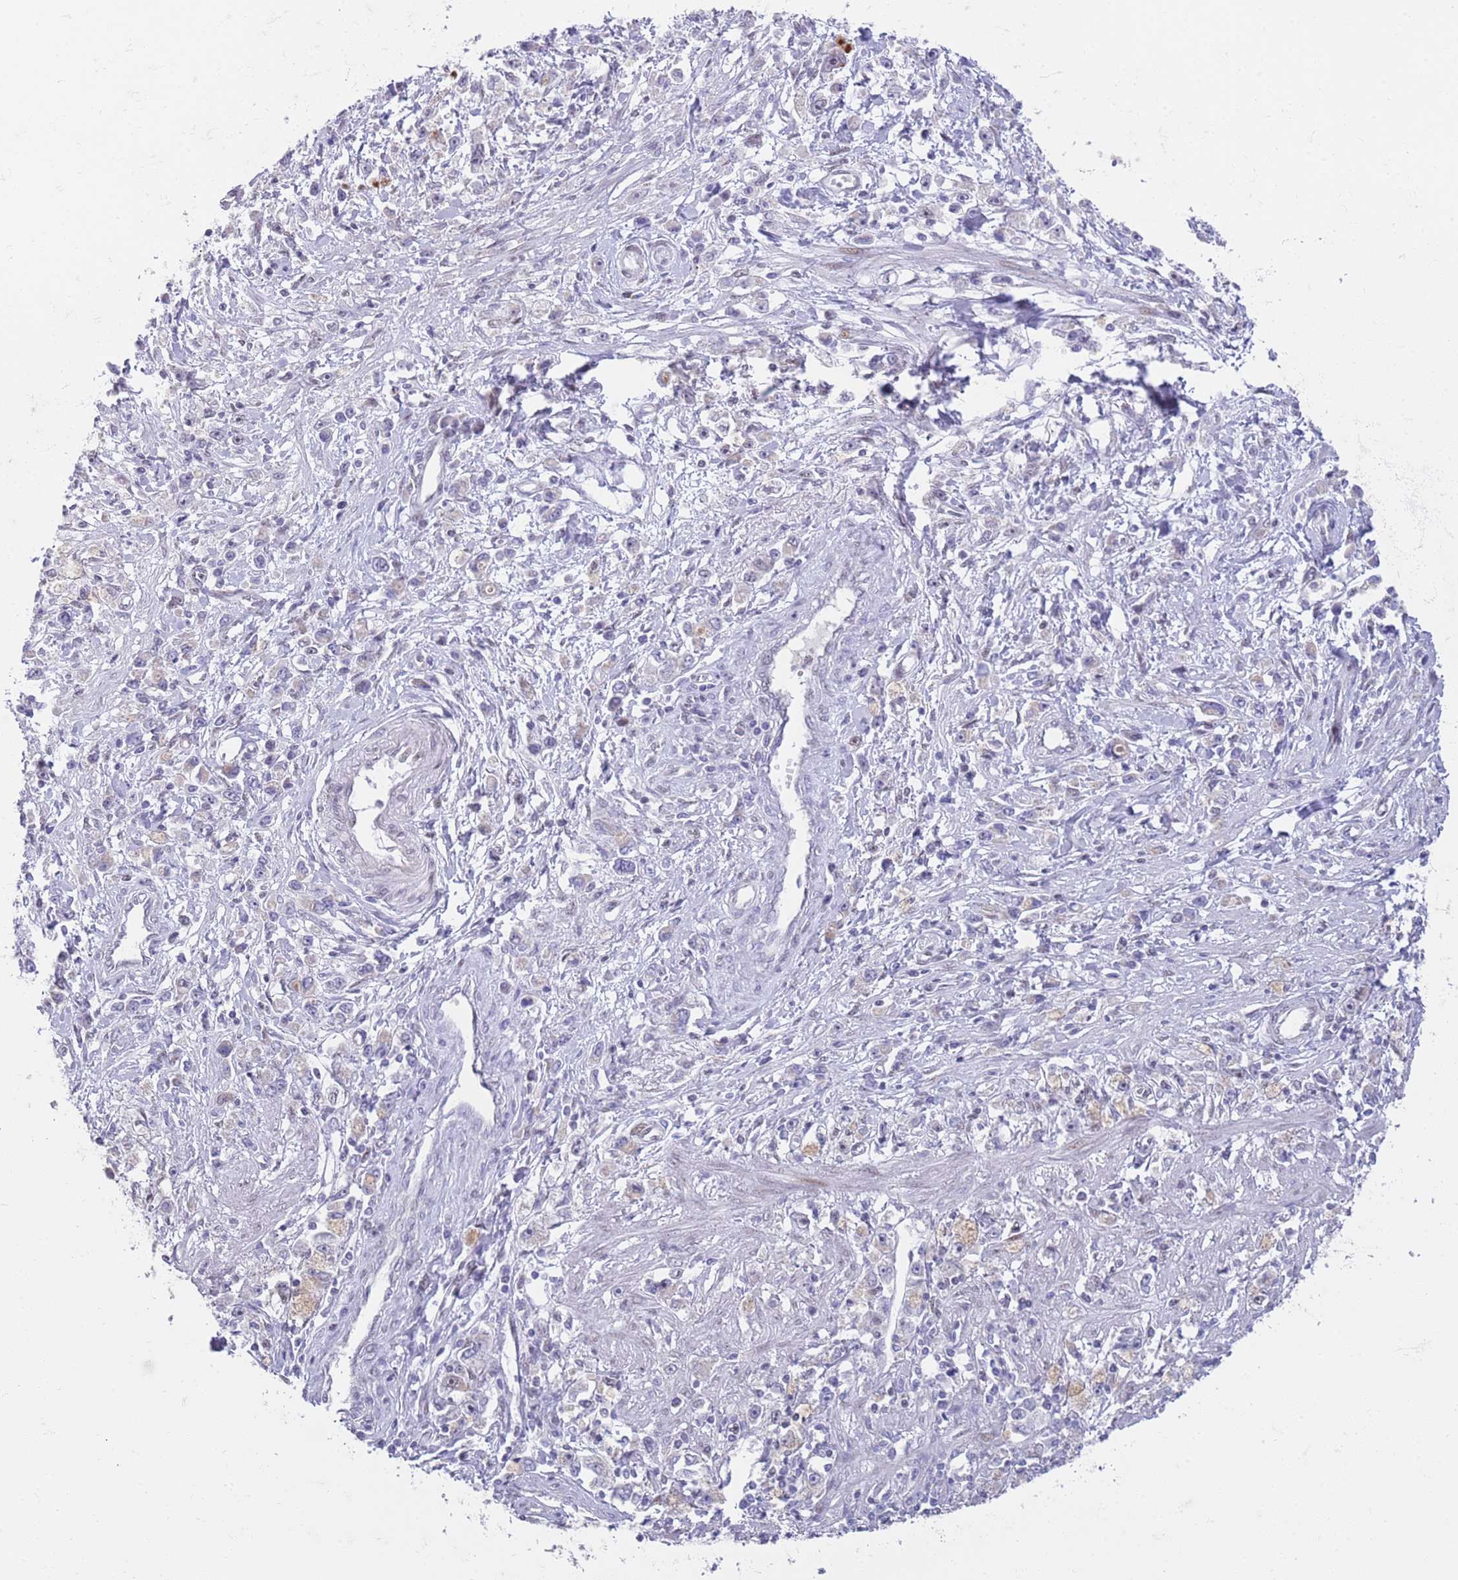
{"staining": {"intensity": "weak", "quantity": "<25%", "location": "nuclear"}, "tissue": "stomach cancer", "cell_type": "Tumor cells", "image_type": "cancer", "snomed": [{"axis": "morphology", "description": "Adenocarcinoma, NOS"}, {"axis": "topography", "description": "Stomach"}], "caption": "A high-resolution micrograph shows IHC staining of stomach adenocarcinoma, which demonstrates no significant staining in tumor cells.", "gene": "RFX1", "patient": {"sex": "female", "age": 59}}